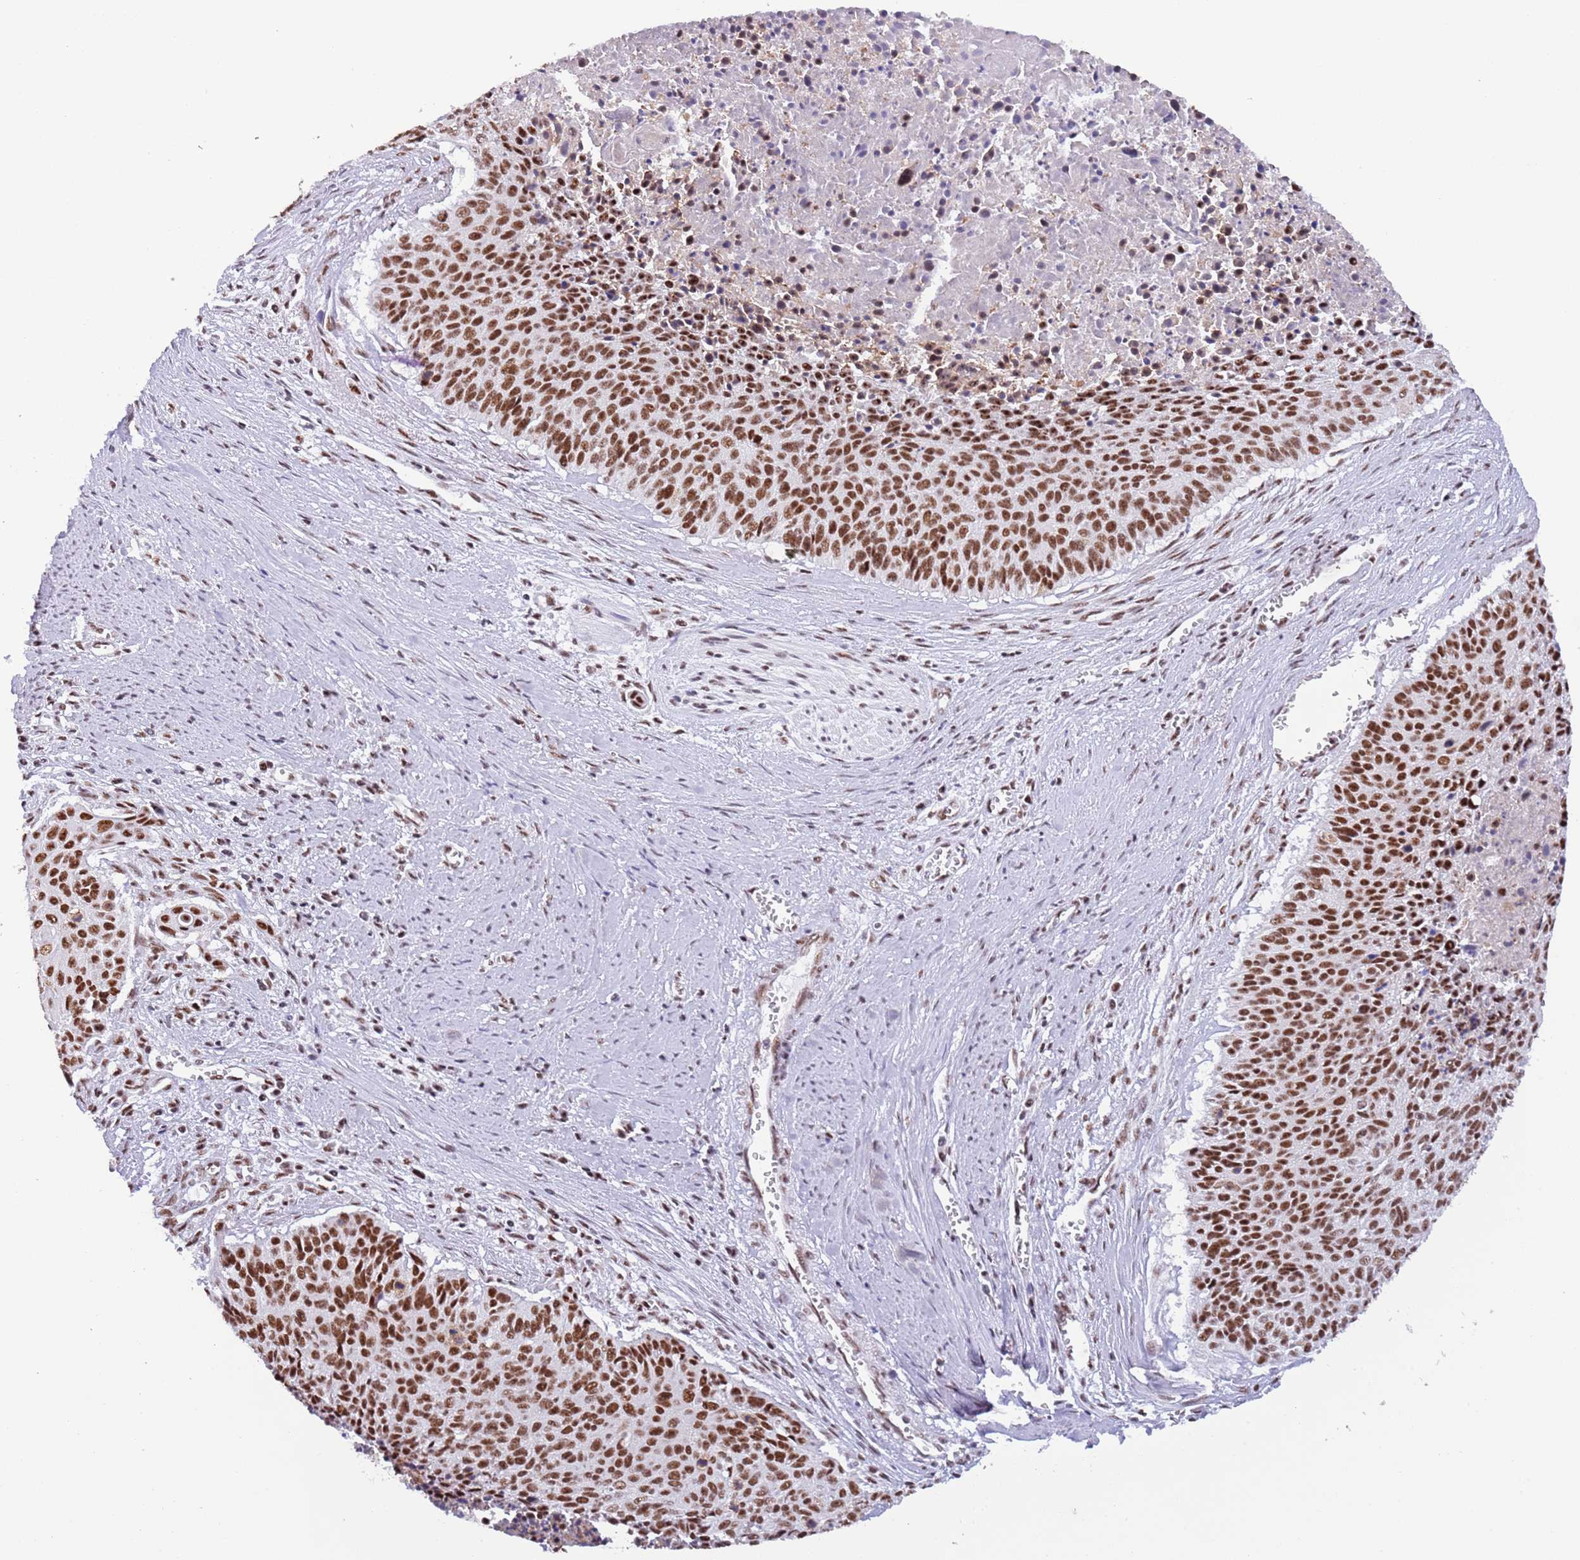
{"staining": {"intensity": "strong", "quantity": ">75%", "location": "nuclear"}, "tissue": "cervical cancer", "cell_type": "Tumor cells", "image_type": "cancer", "snomed": [{"axis": "morphology", "description": "Squamous cell carcinoma, NOS"}, {"axis": "topography", "description": "Cervix"}], "caption": "The micrograph exhibits staining of squamous cell carcinoma (cervical), revealing strong nuclear protein expression (brown color) within tumor cells. The staining is performed using DAB brown chromogen to label protein expression. The nuclei are counter-stained blue using hematoxylin.", "gene": "SF3A2", "patient": {"sex": "female", "age": 55}}